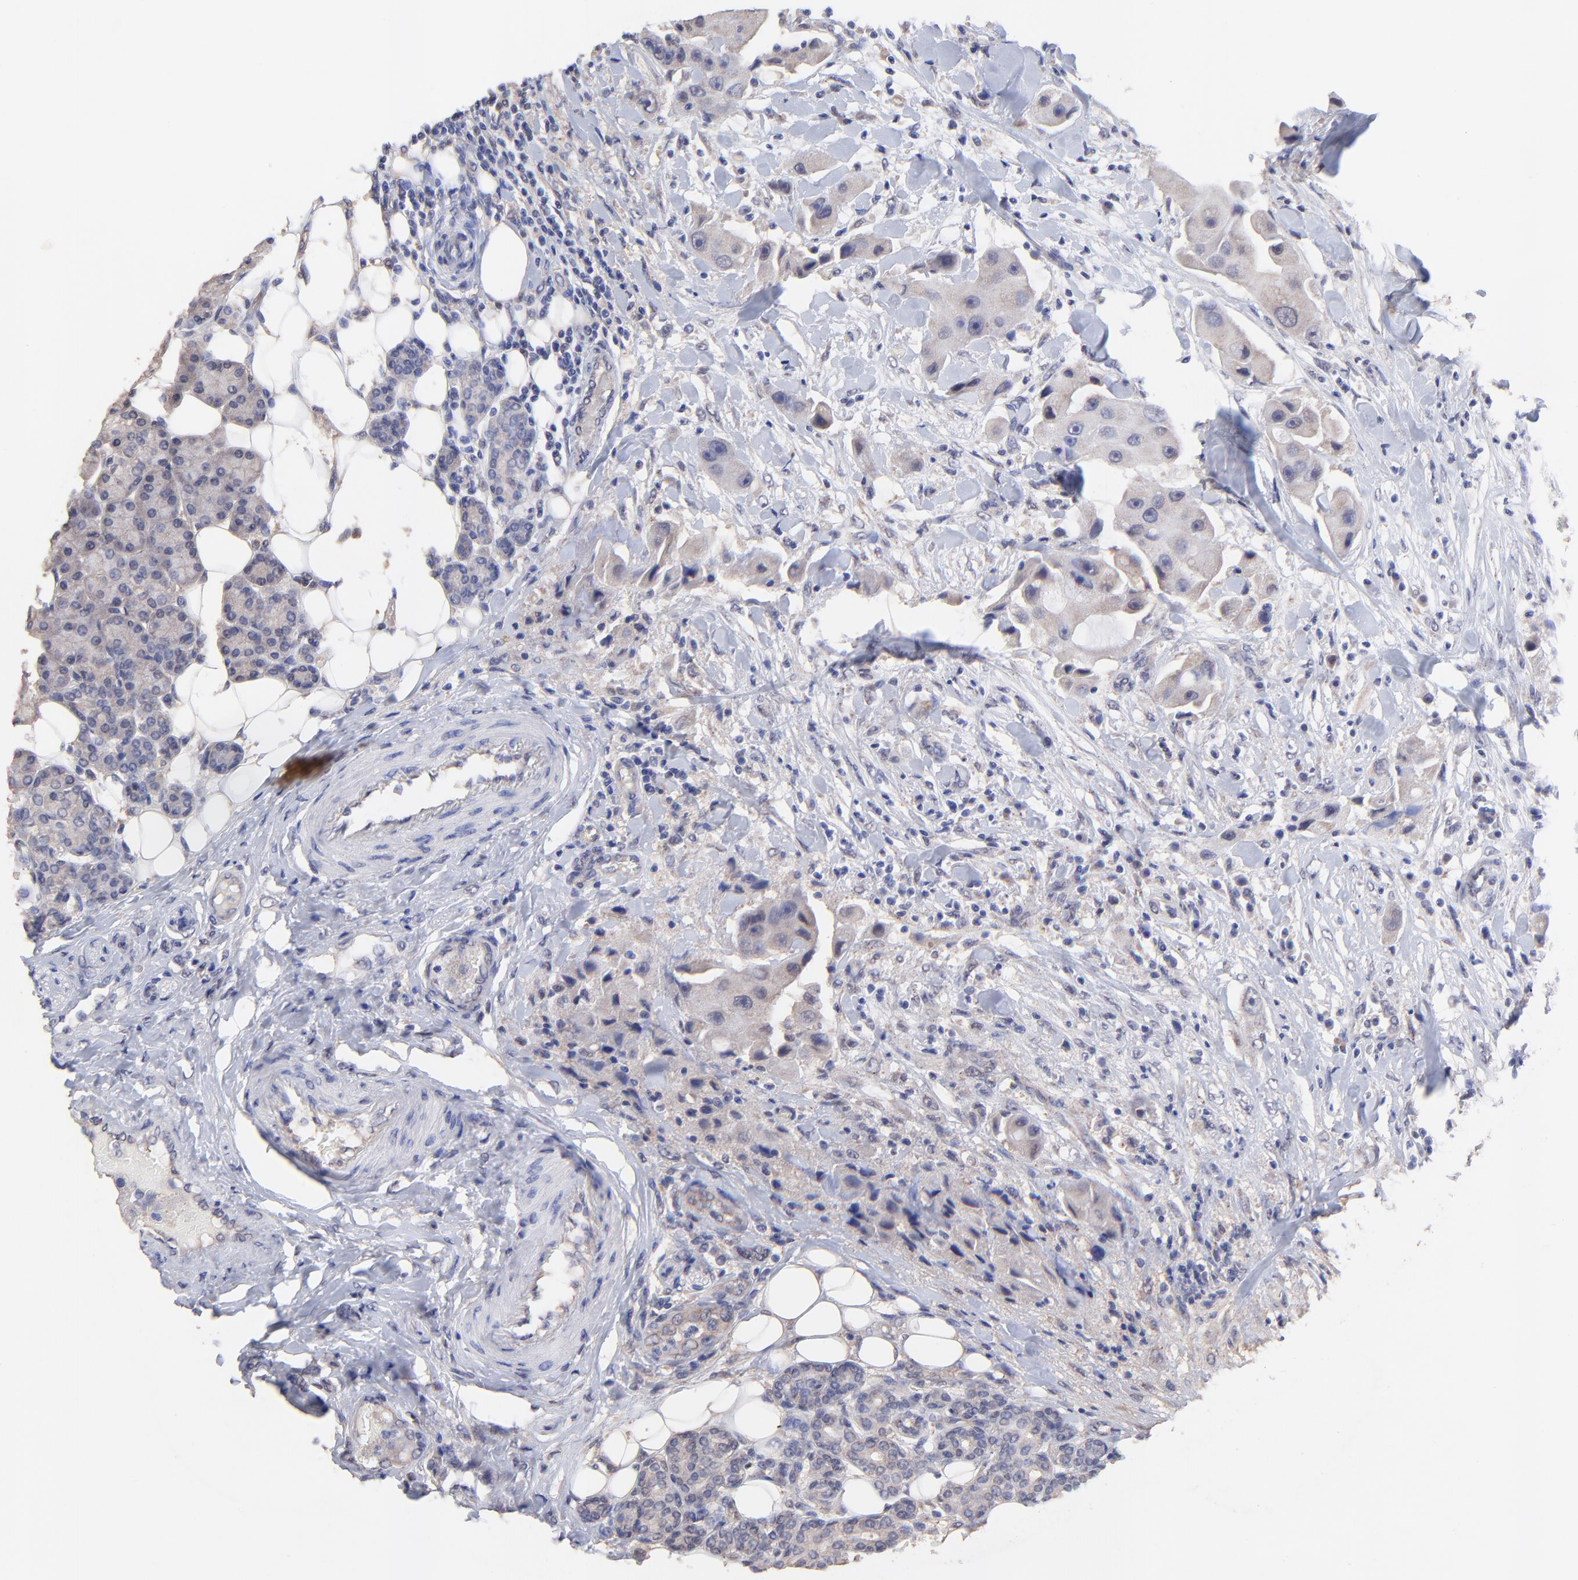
{"staining": {"intensity": "weak", "quantity": ">75%", "location": "cytoplasmic/membranous"}, "tissue": "head and neck cancer", "cell_type": "Tumor cells", "image_type": "cancer", "snomed": [{"axis": "morphology", "description": "Normal tissue, NOS"}, {"axis": "morphology", "description": "Adenocarcinoma, NOS"}, {"axis": "topography", "description": "Salivary gland"}, {"axis": "topography", "description": "Head-Neck"}], "caption": "A micrograph of head and neck cancer (adenocarcinoma) stained for a protein displays weak cytoplasmic/membranous brown staining in tumor cells.", "gene": "ZNF747", "patient": {"sex": "male", "age": 80}}